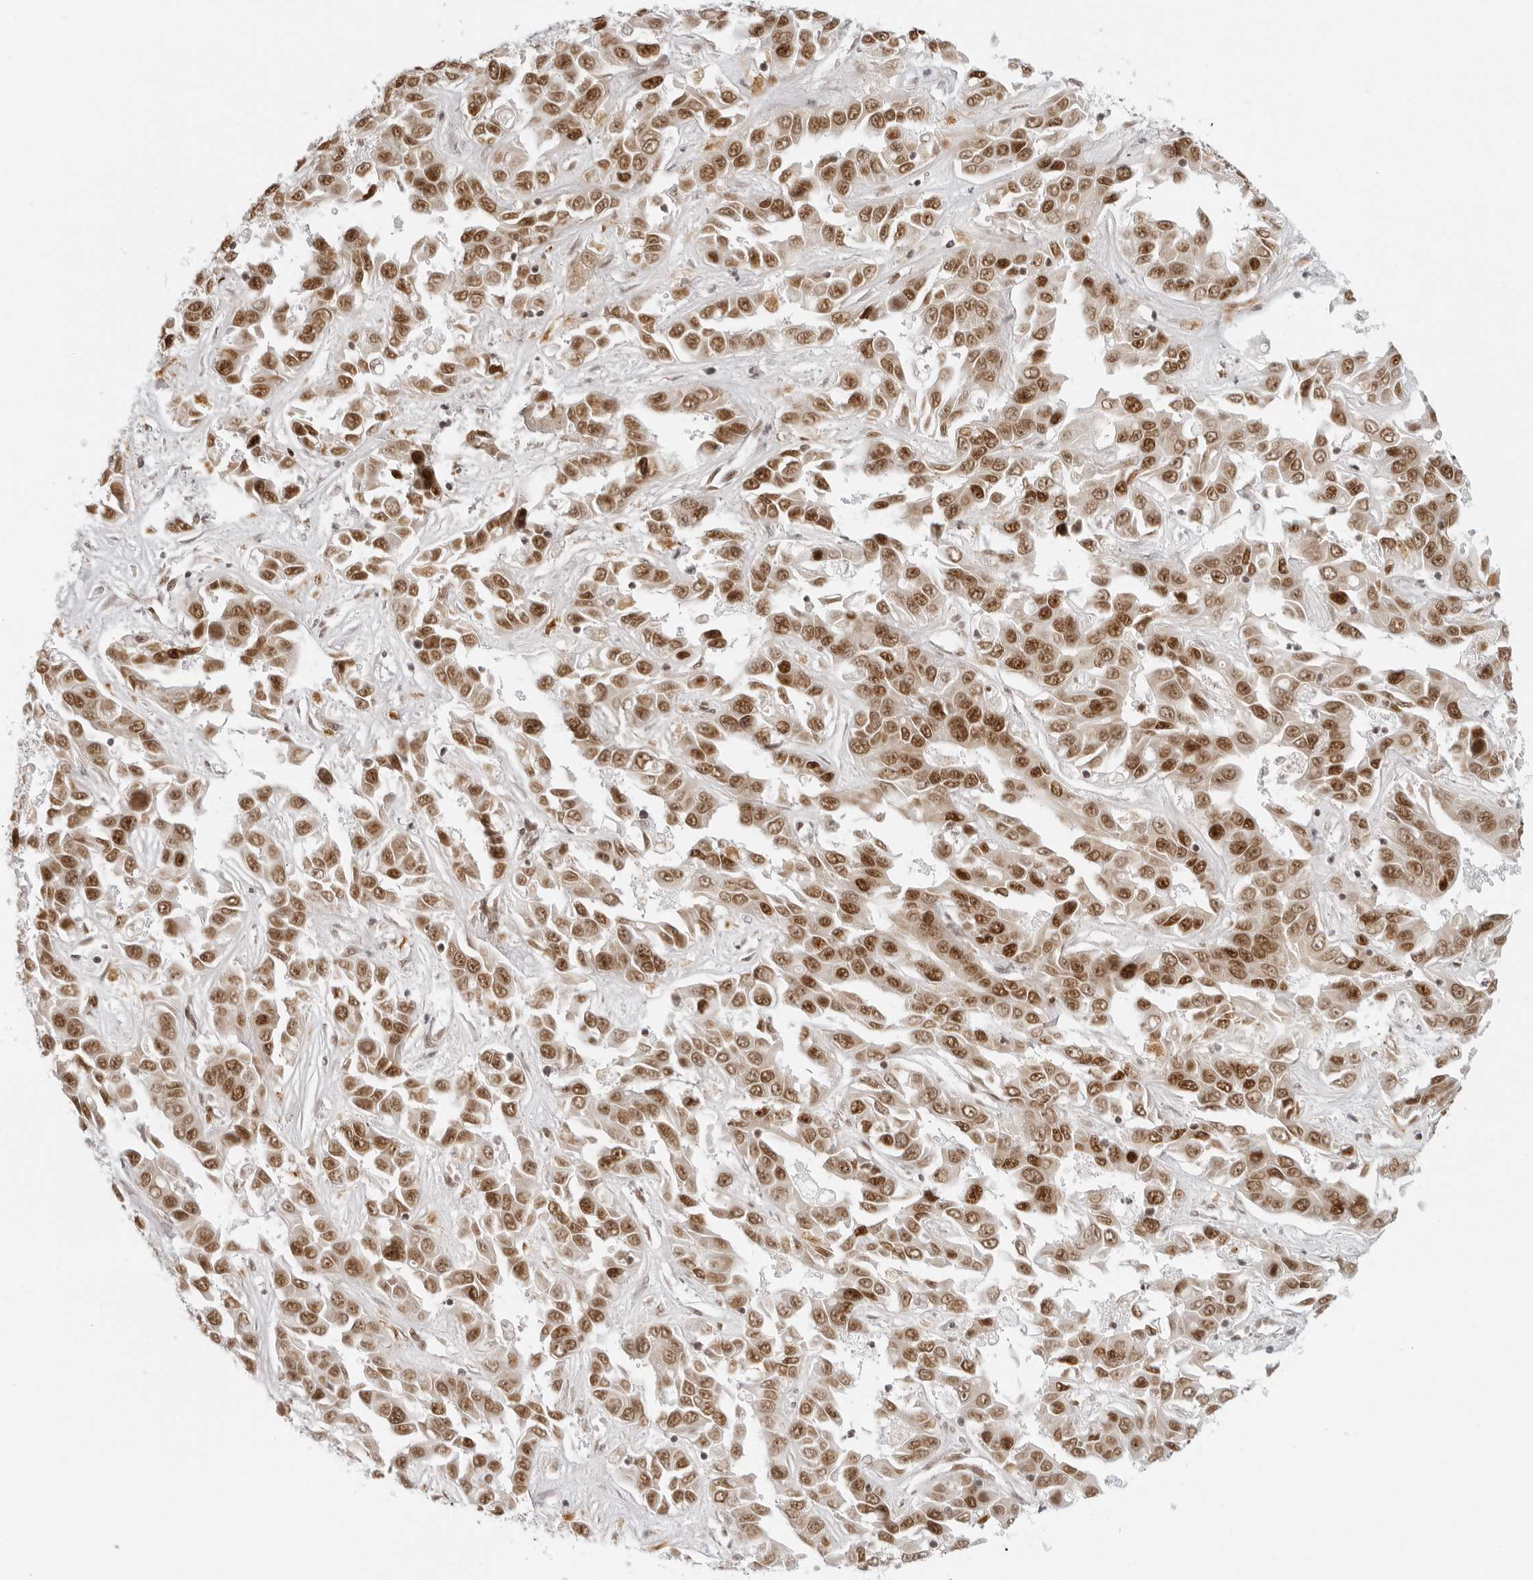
{"staining": {"intensity": "moderate", "quantity": ">75%", "location": "nuclear"}, "tissue": "liver cancer", "cell_type": "Tumor cells", "image_type": "cancer", "snomed": [{"axis": "morphology", "description": "Cholangiocarcinoma"}, {"axis": "topography", "description": "Liver"}], "caption": "Human cholangiocarcinoma (liver) stained for a protein (brown) demonstrates moderate nuclear positive expression in about >75% of tumor cells.", "gene": "RCC1", "patient": {"sex": "female", "age": 52}}